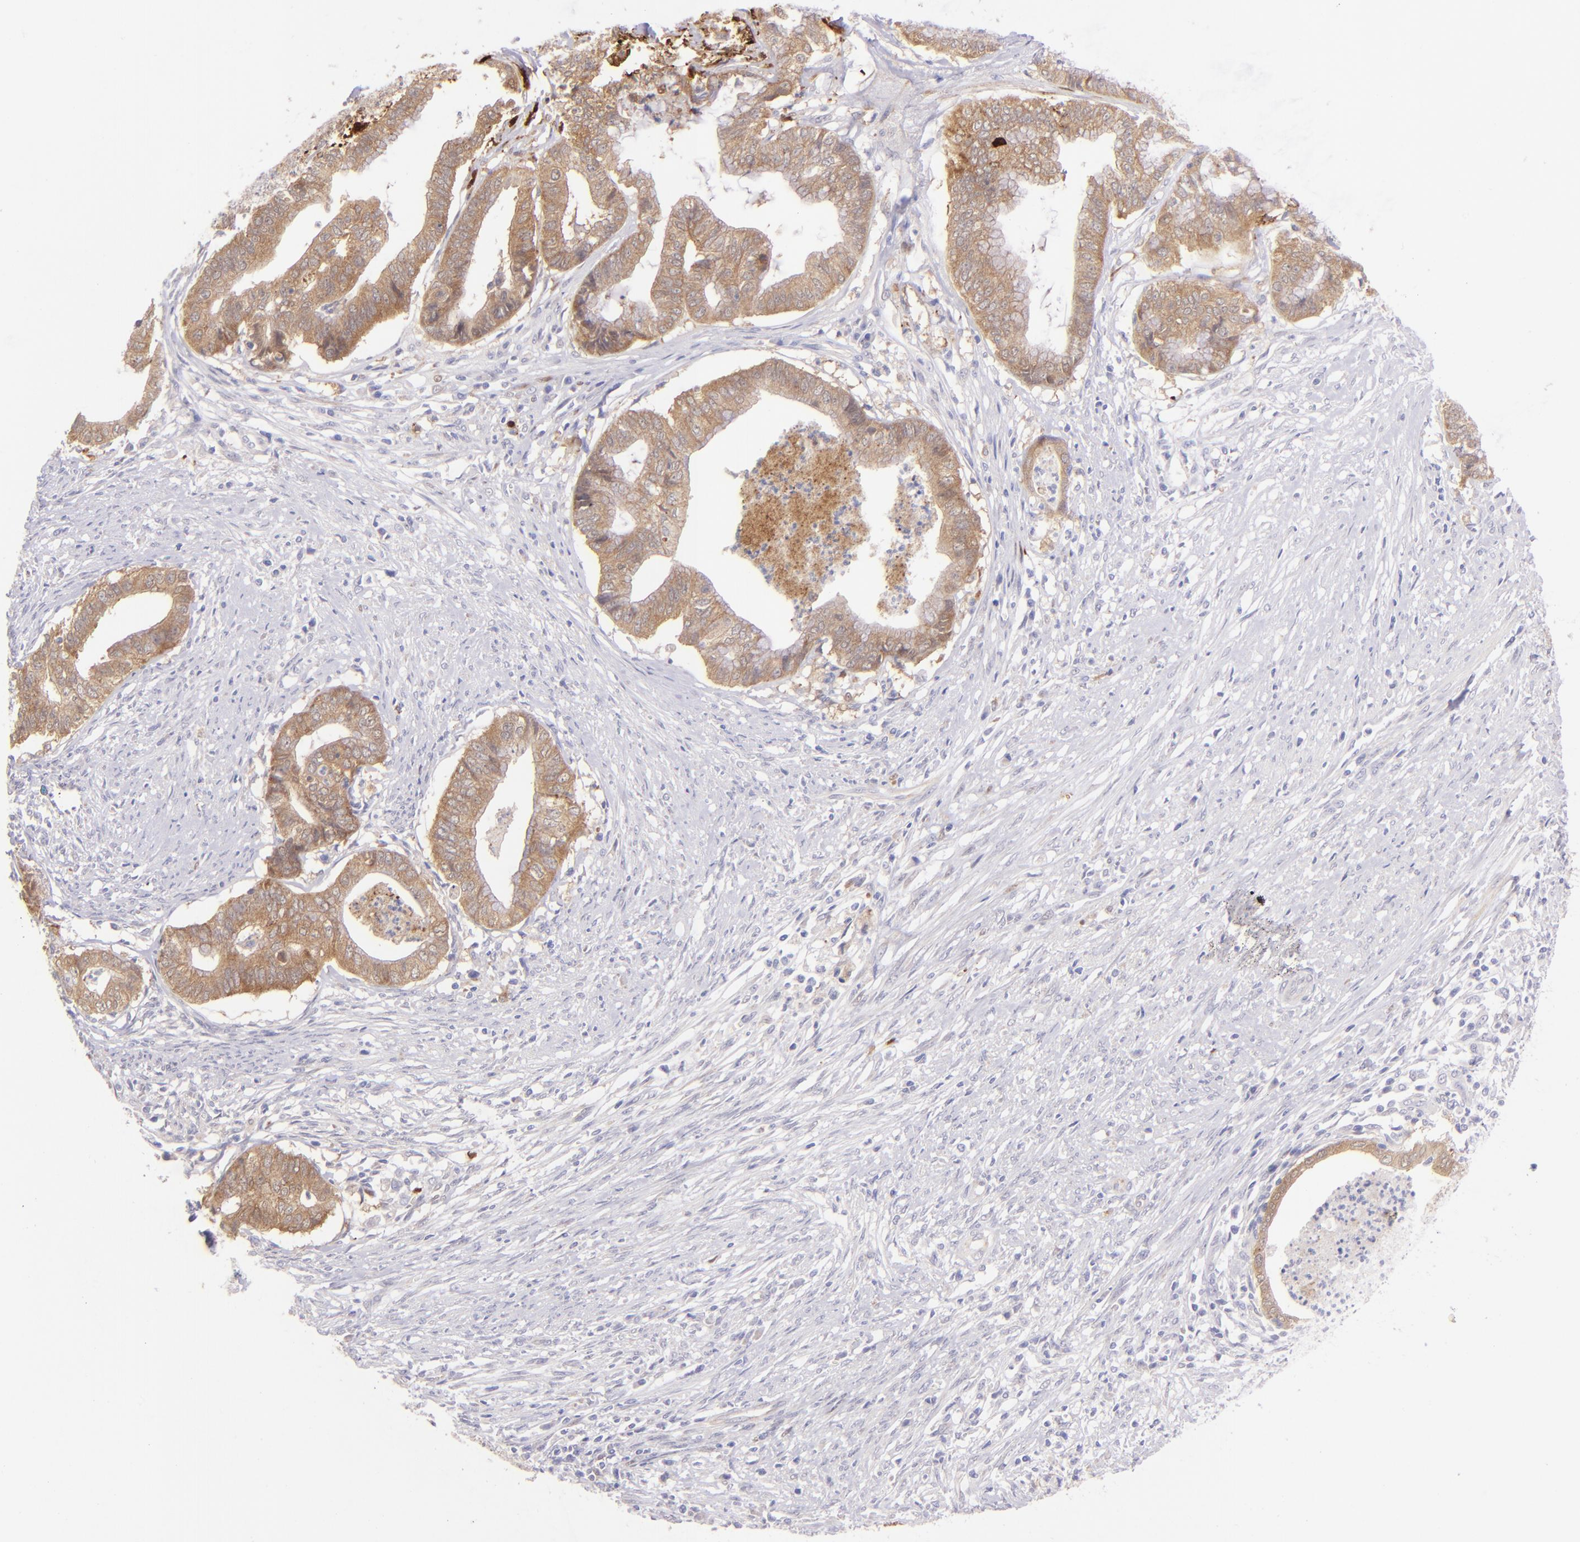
{"staining": {"intensity": "moderate", "quantity": ">75%", "location": "cytoplasmic/membranous"}, "tissue": "endometrial cancer", "cell_type": "Tumor cells", "image_type": "cancer", "snomed": [{"axis": "morphology", "description": "Necrosis, NOS"}, {"axis": "morphology", "description": "Adenocarcinoma, NOS"}, {"axis": "topography", "description": "Endometrium"}], "caption": "High-power microscopy captured an immunohistochemistry image of endometrial cancer, revealing moderate cytoplasmic/membranous expression in about >75% of tumor cells.", "gene": "SH2D4A", "patient": {"sex": "female", "age": 79}}